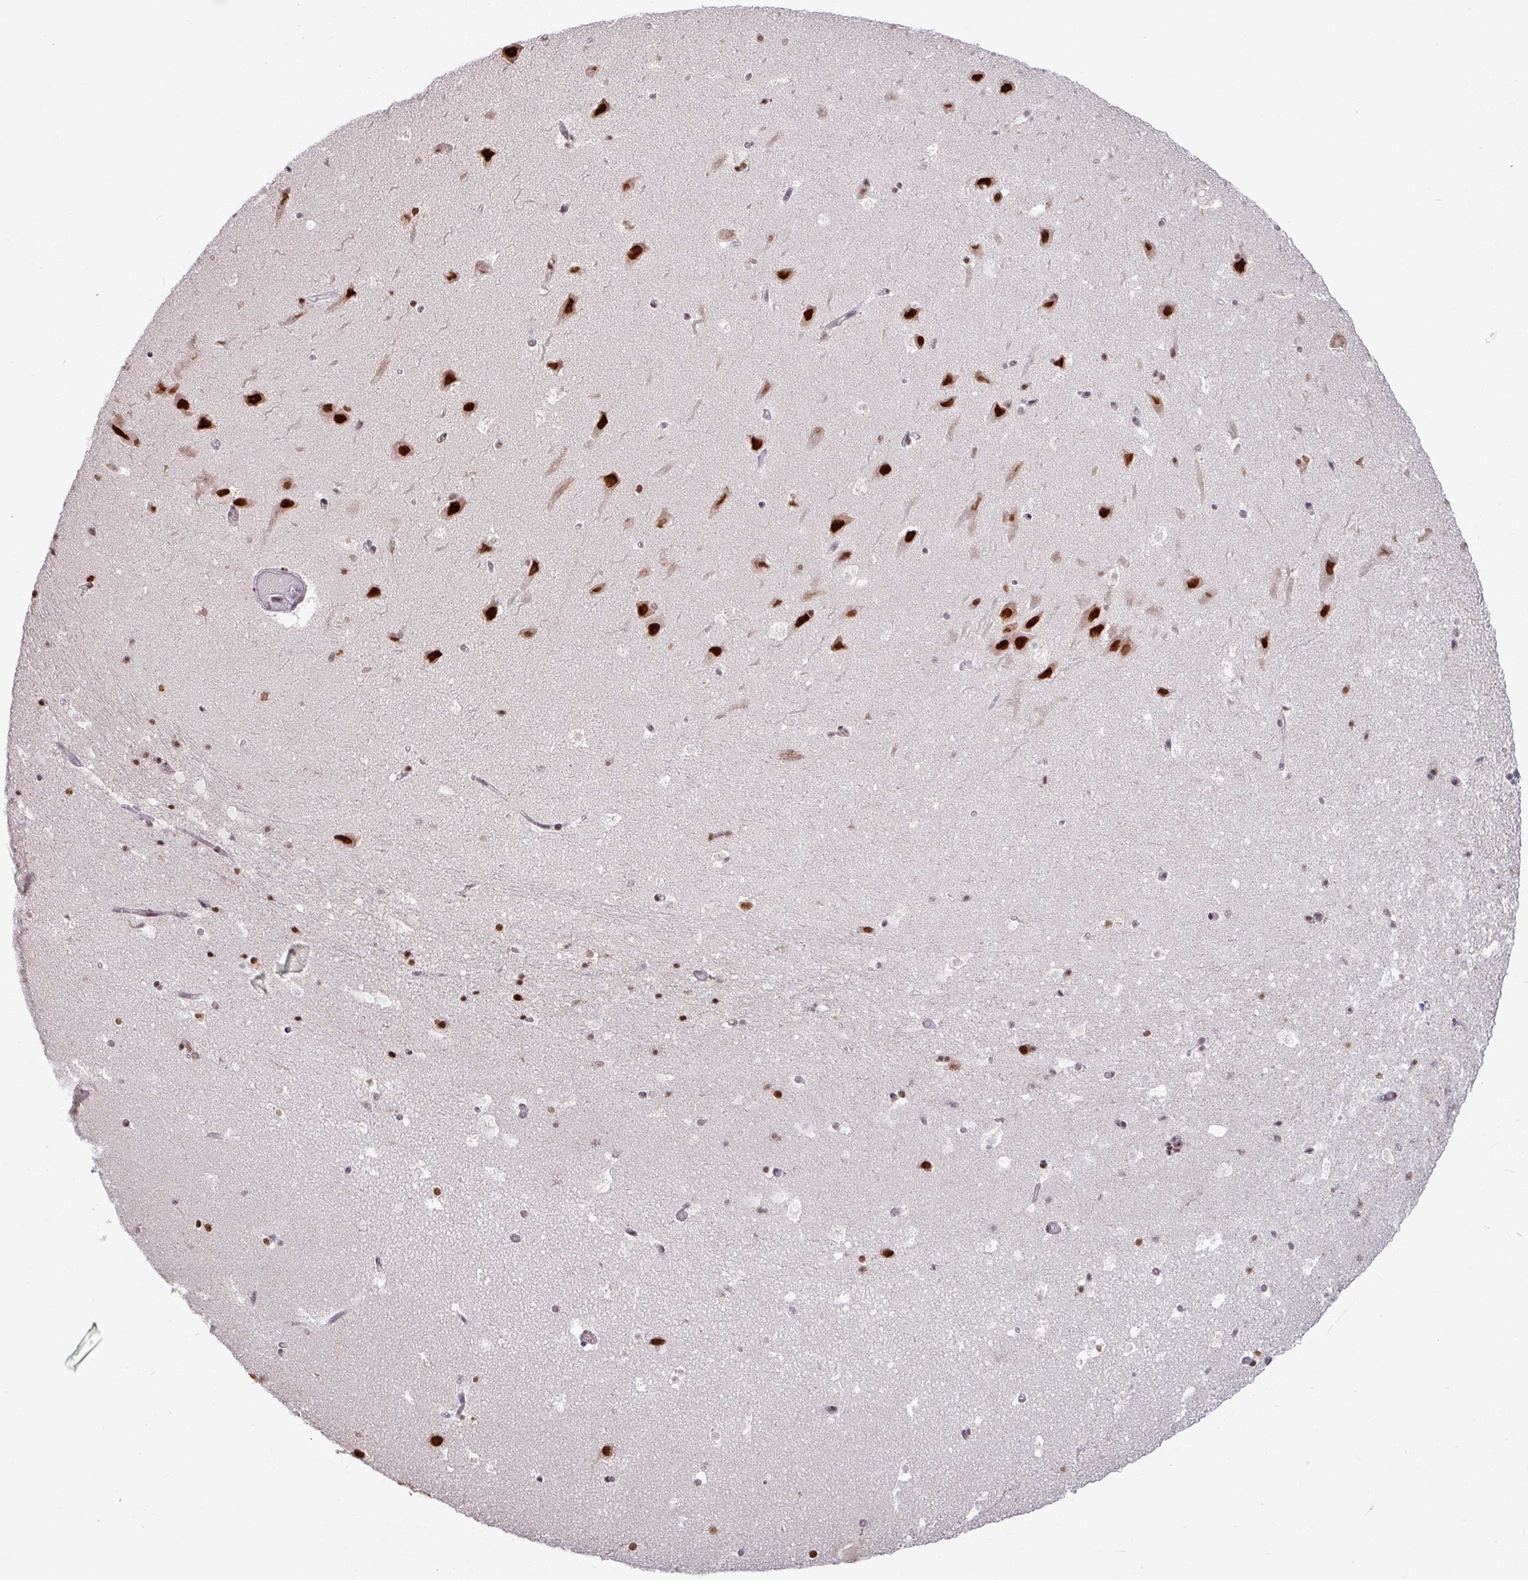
{"staining": {"intensity": "moderate", "quantity": "<25%", "location": "nuclear"}, "tissue": "hippocampus", "cell_type": "Glial cells", "image_type": "normal", "snomed": [{"axis": "morphology", "description": "Normal tissue, NOS"}, {"axis": "topography", "description": "Hippocampus"}], "caption": "A high-resolution image shows IHC staining of normal hippocampus, which displays moderate nuclear positivity in approximately <25% of glial cells.", "gene": "TDG", "patient": {"sex": "male", "age": 37}}